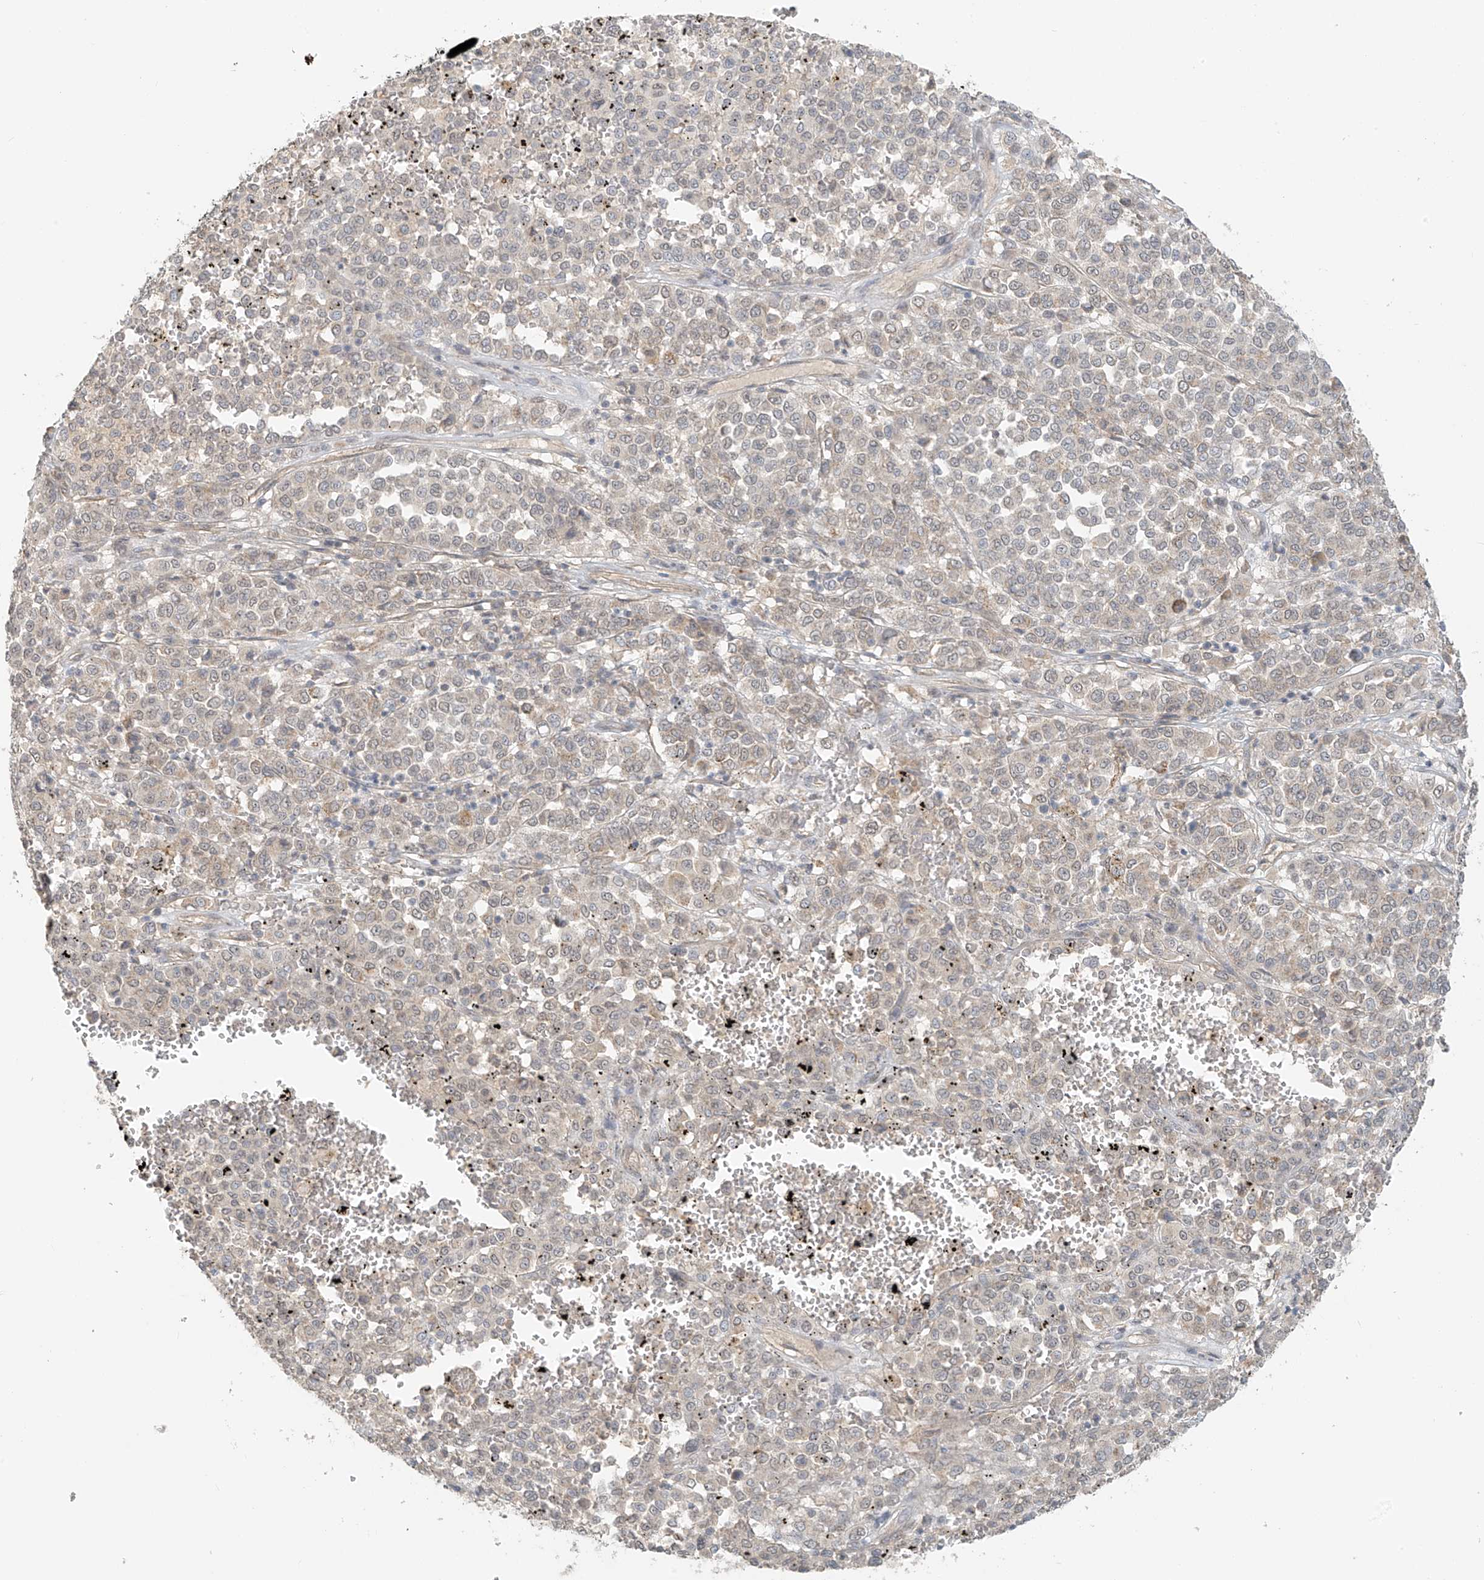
{"staining": {"intensity": "negative", "quantity": "none", "location": "none"}, "tissue": "melanoma", "cell_type": "Tumor cells", "image_type": "cancer", "snomed": [{"axis": "morphology", "description": "Malignant melanoma, Metastatic site"}, {"axis": "topography", "description": "Pancreas"}], "caption": "Malignant melanoma (metastatic site) was stained to show a protein in brown. There is no significant positivity in tumor cells. Nuclei are stained in blue.", "gene": "ABCD1", "patient": {"sex": "female", "age": 30}}